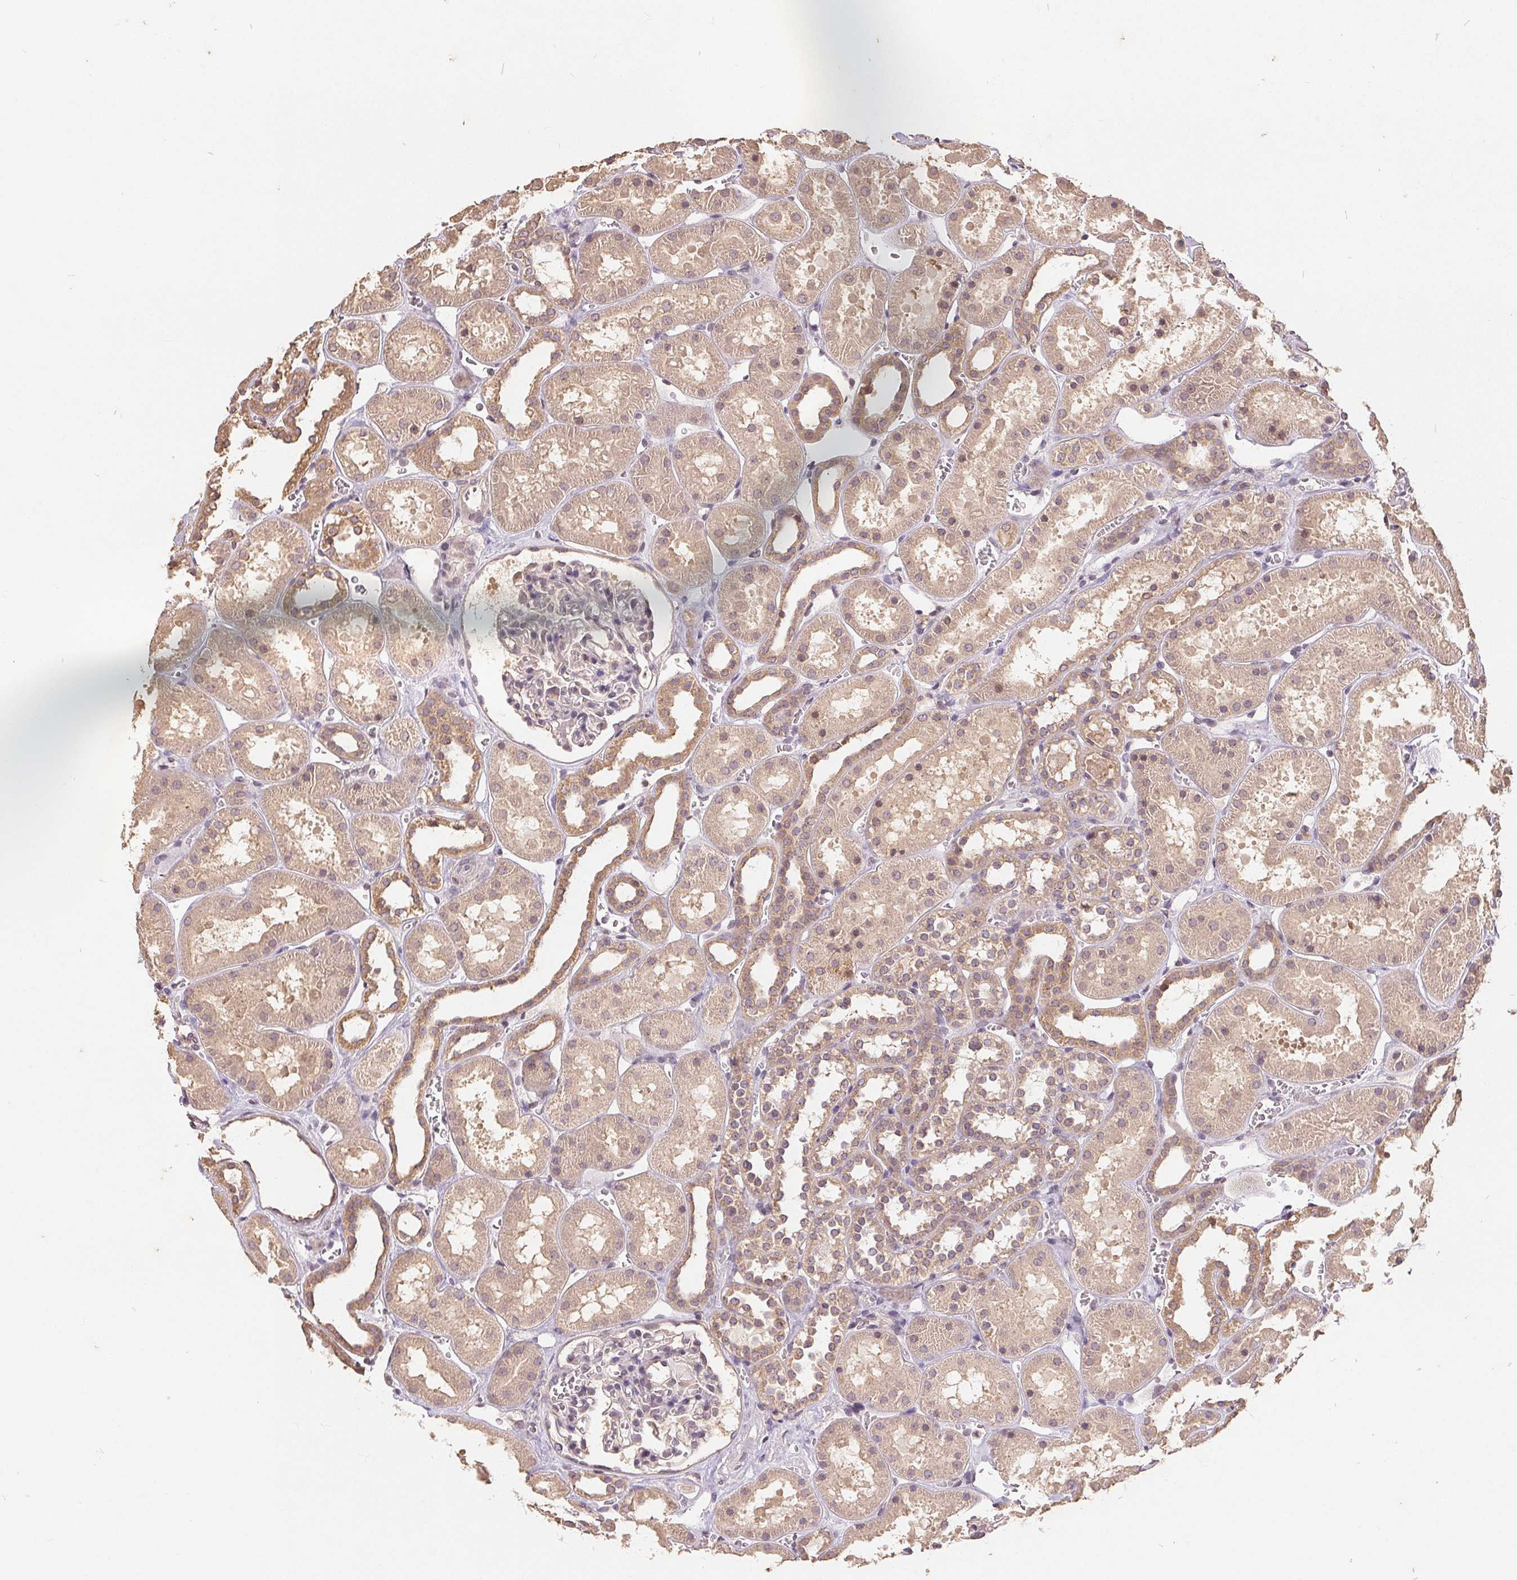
{"staining": {"intensity": "weak", "quantity": "<25%", "location": "cytoplasmic/membranous"}, "tissue": "kidney", "cell_type": "Cells in glomeruli", "image_type": "normal", "snomed": [{"axis": "morphology", "description": "Normal tissue, NOS"}, {"axis": "topography", "description": "Kidney"}], "caption": "Immunohistochemical staining of normal kidney displays no significant expression in cells in glomeruli.", "gene": "CDIPT", "patient": {"sex": "female", "age": 41}}